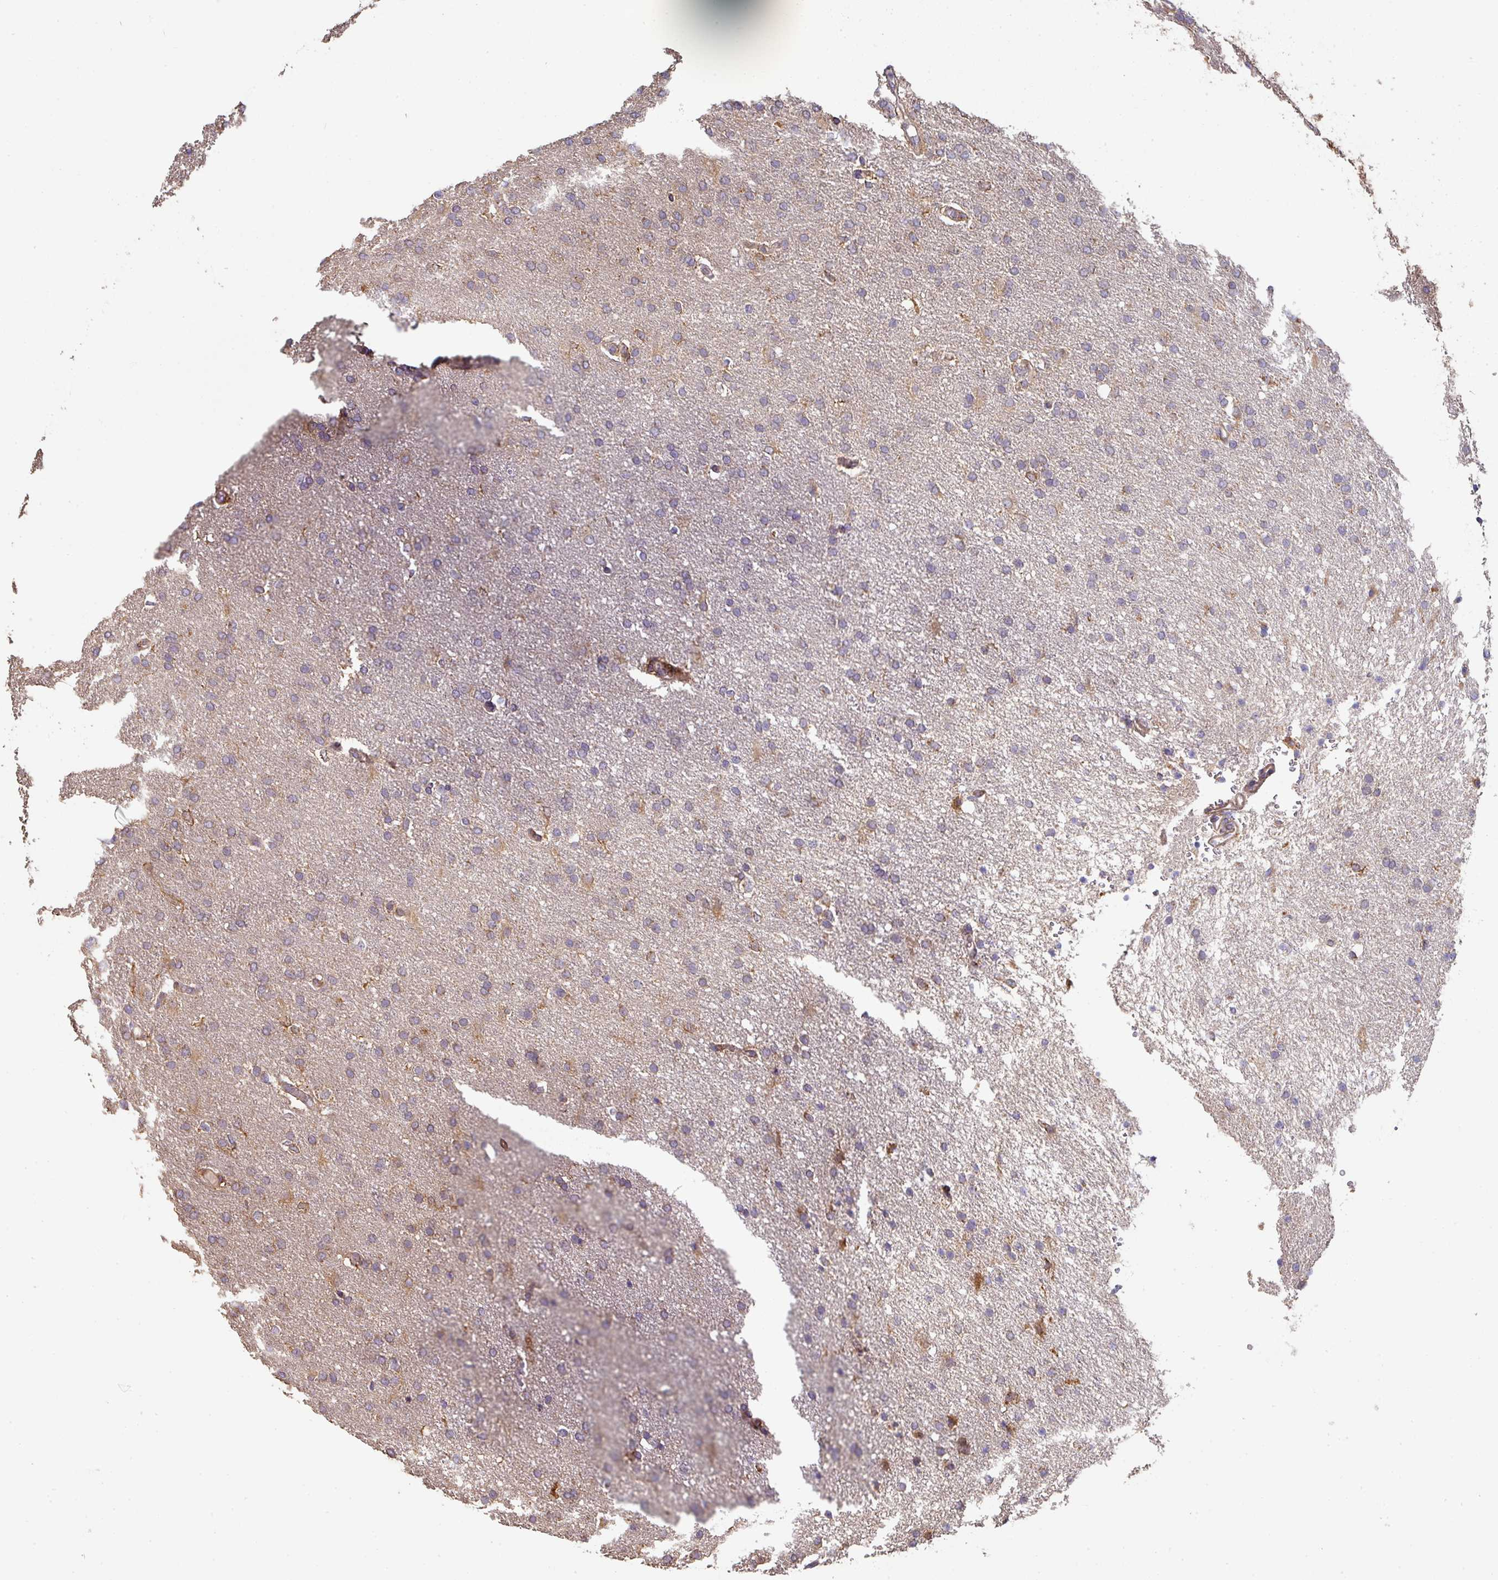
{"staining": {"intensity": "weak", "quantity": "<25%", "location": "cytoplasmic/membranous"}, "tissue": "glioma", "cell_type": "Tumor cells", "image_type": "cancer", "snomed": [{"axis": "morphology", "description": "Glioma, malignant, High grade"}, {"axis": "topography", "description": "Brain"}], "caption": "Tumor cells show no significant protein positivity in glioma.", "gene": "ZNF268", "patient": {"sex": "male", "age": 72}}